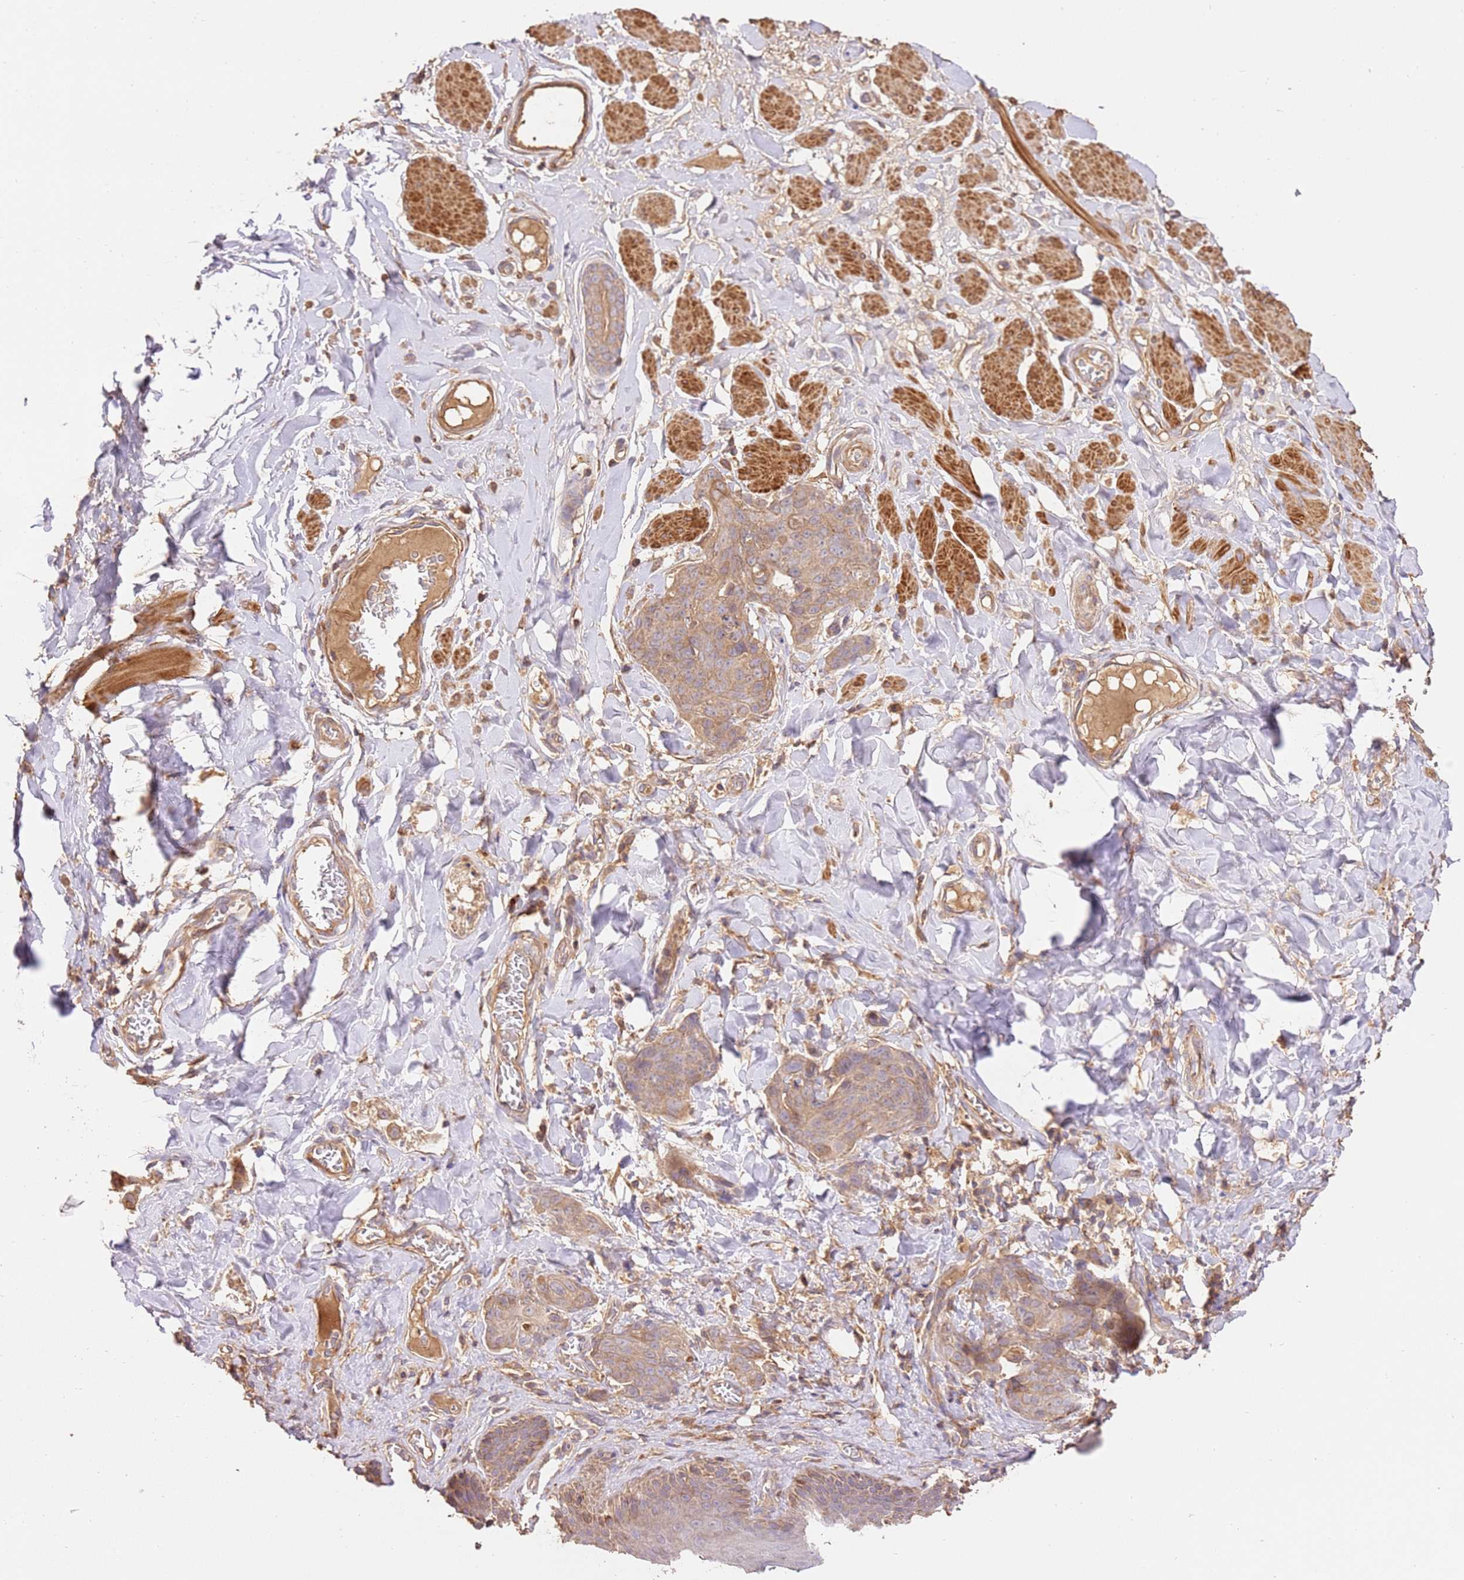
{"staining": {"intensity": "weak", "quantity": ">75%", "location": "cytoplasmic/membranous"}, "tissue": "skin cancer", "cell_type": "Tumor cells", "image_type": "cancer", "snomed": [{"axis": "morphology", "description": "Squamous cell carcinoma, NOS"}, {"axis": "topography", "description": "Skin"}, {"axis": "topography", "description": "Vulva"}], "caption": "This histopathology image shows skin cancer (squamous cell carcinoma) stained with immunohistochemistry to label a protein in brown. The cytoplasmic/membranous of tumor cells show weak positivity for the protein. Nuclei are counter-stained blue.", "gene": "CEP55", "patient": {"sex": "female", "age": 85}}